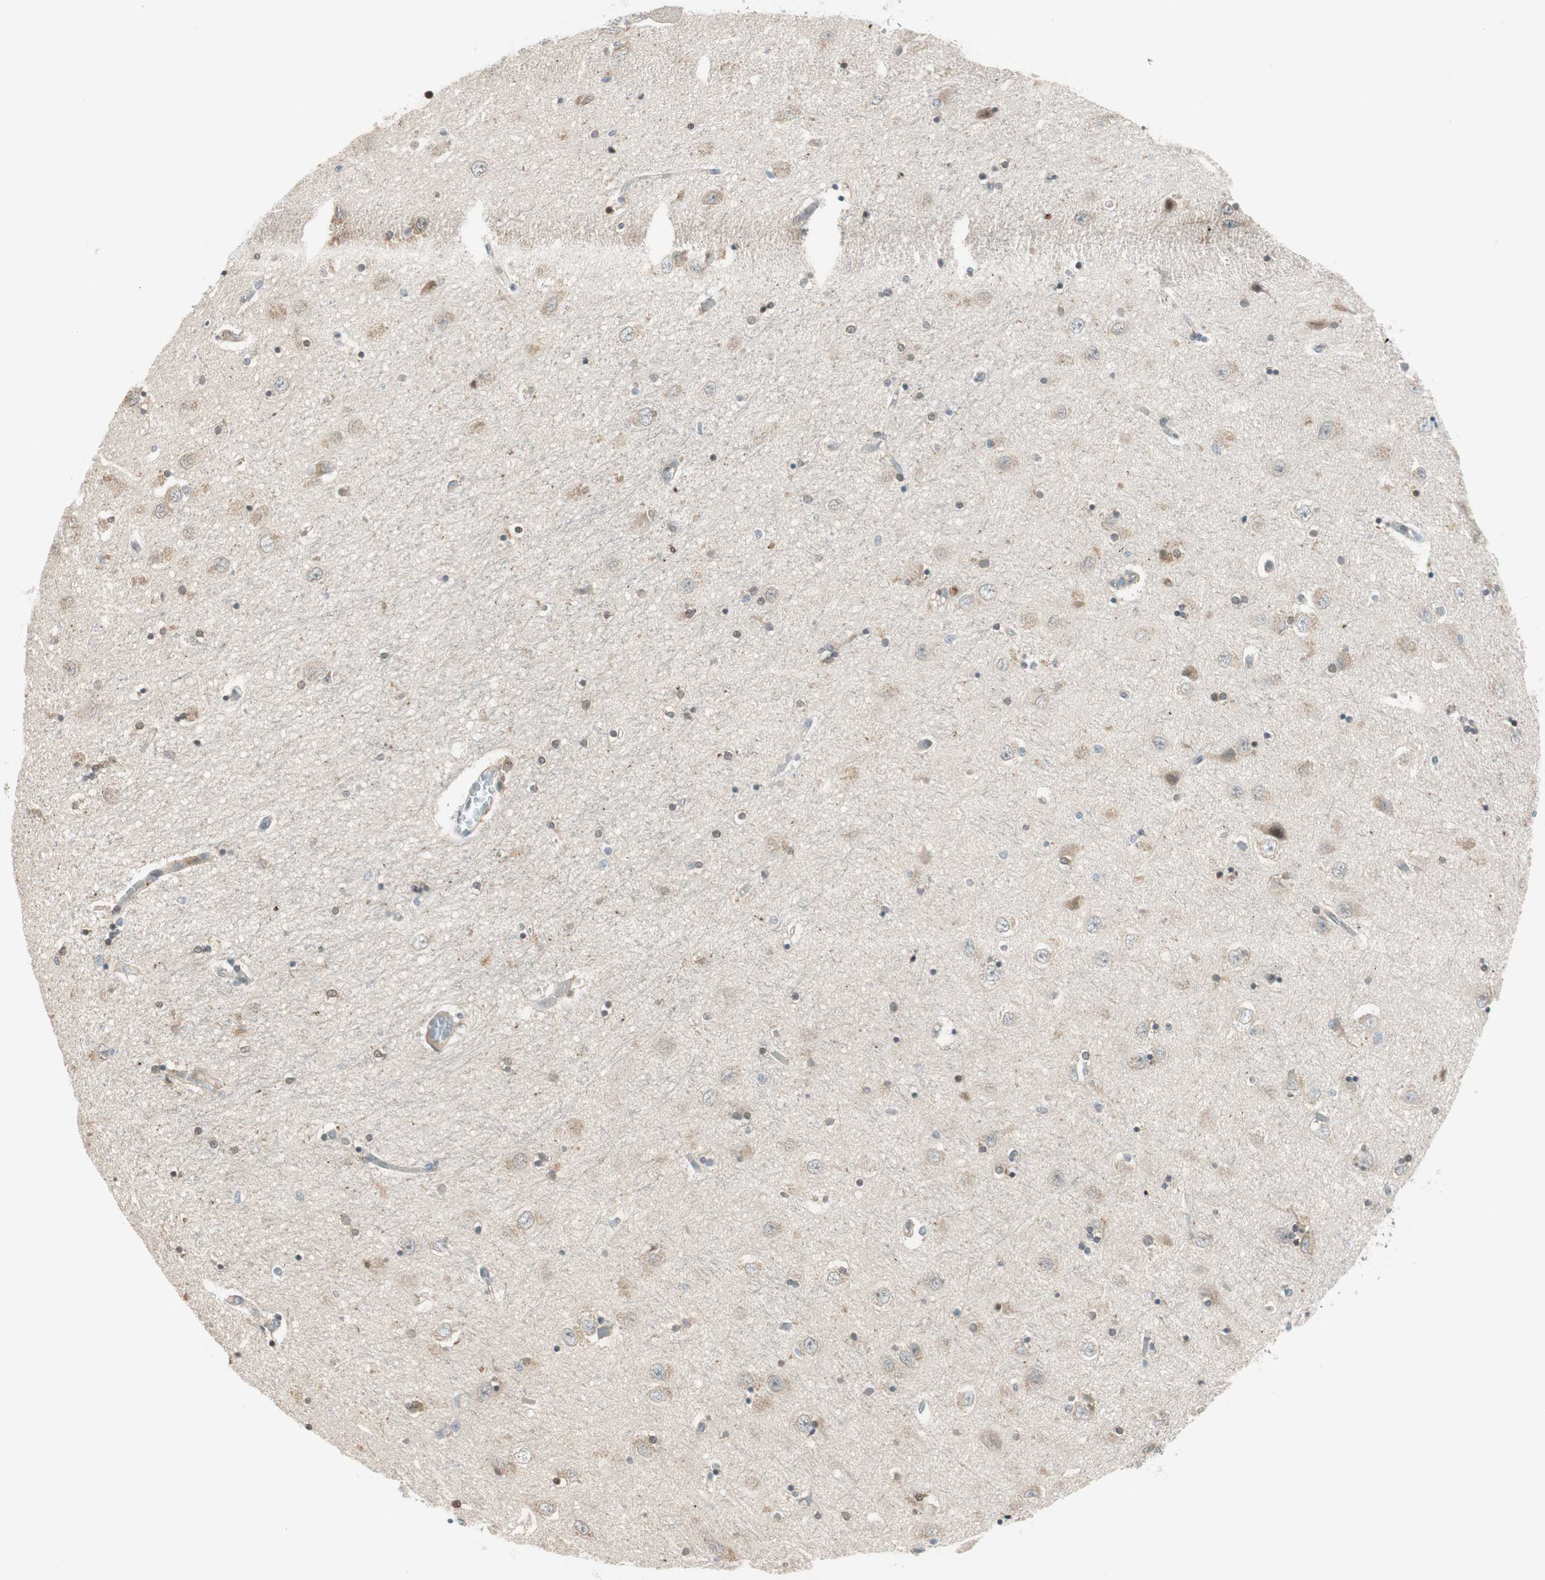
{"staining": {"intensity": "weak", "quantity": ">75%", "location": "nuclear"}, "tissue": "hippocampus", "cell_type": "Glial cells", "image_type": "normal", "snomed": [{"axis": "morphology", "description": "Normal tissue, NOS"}, {"axis": "topography", "description": "Hippocampus"}], "caption": "Immunohistochemistry (DAB (3,3'-diaminobenzidine)) staining of unremarkable human hippocampus demonstrates weak nuclear protein expression in about >75% of glial cells.", "gene": "CGRRF1", "patient": {"sex": "female", "age": 54}}